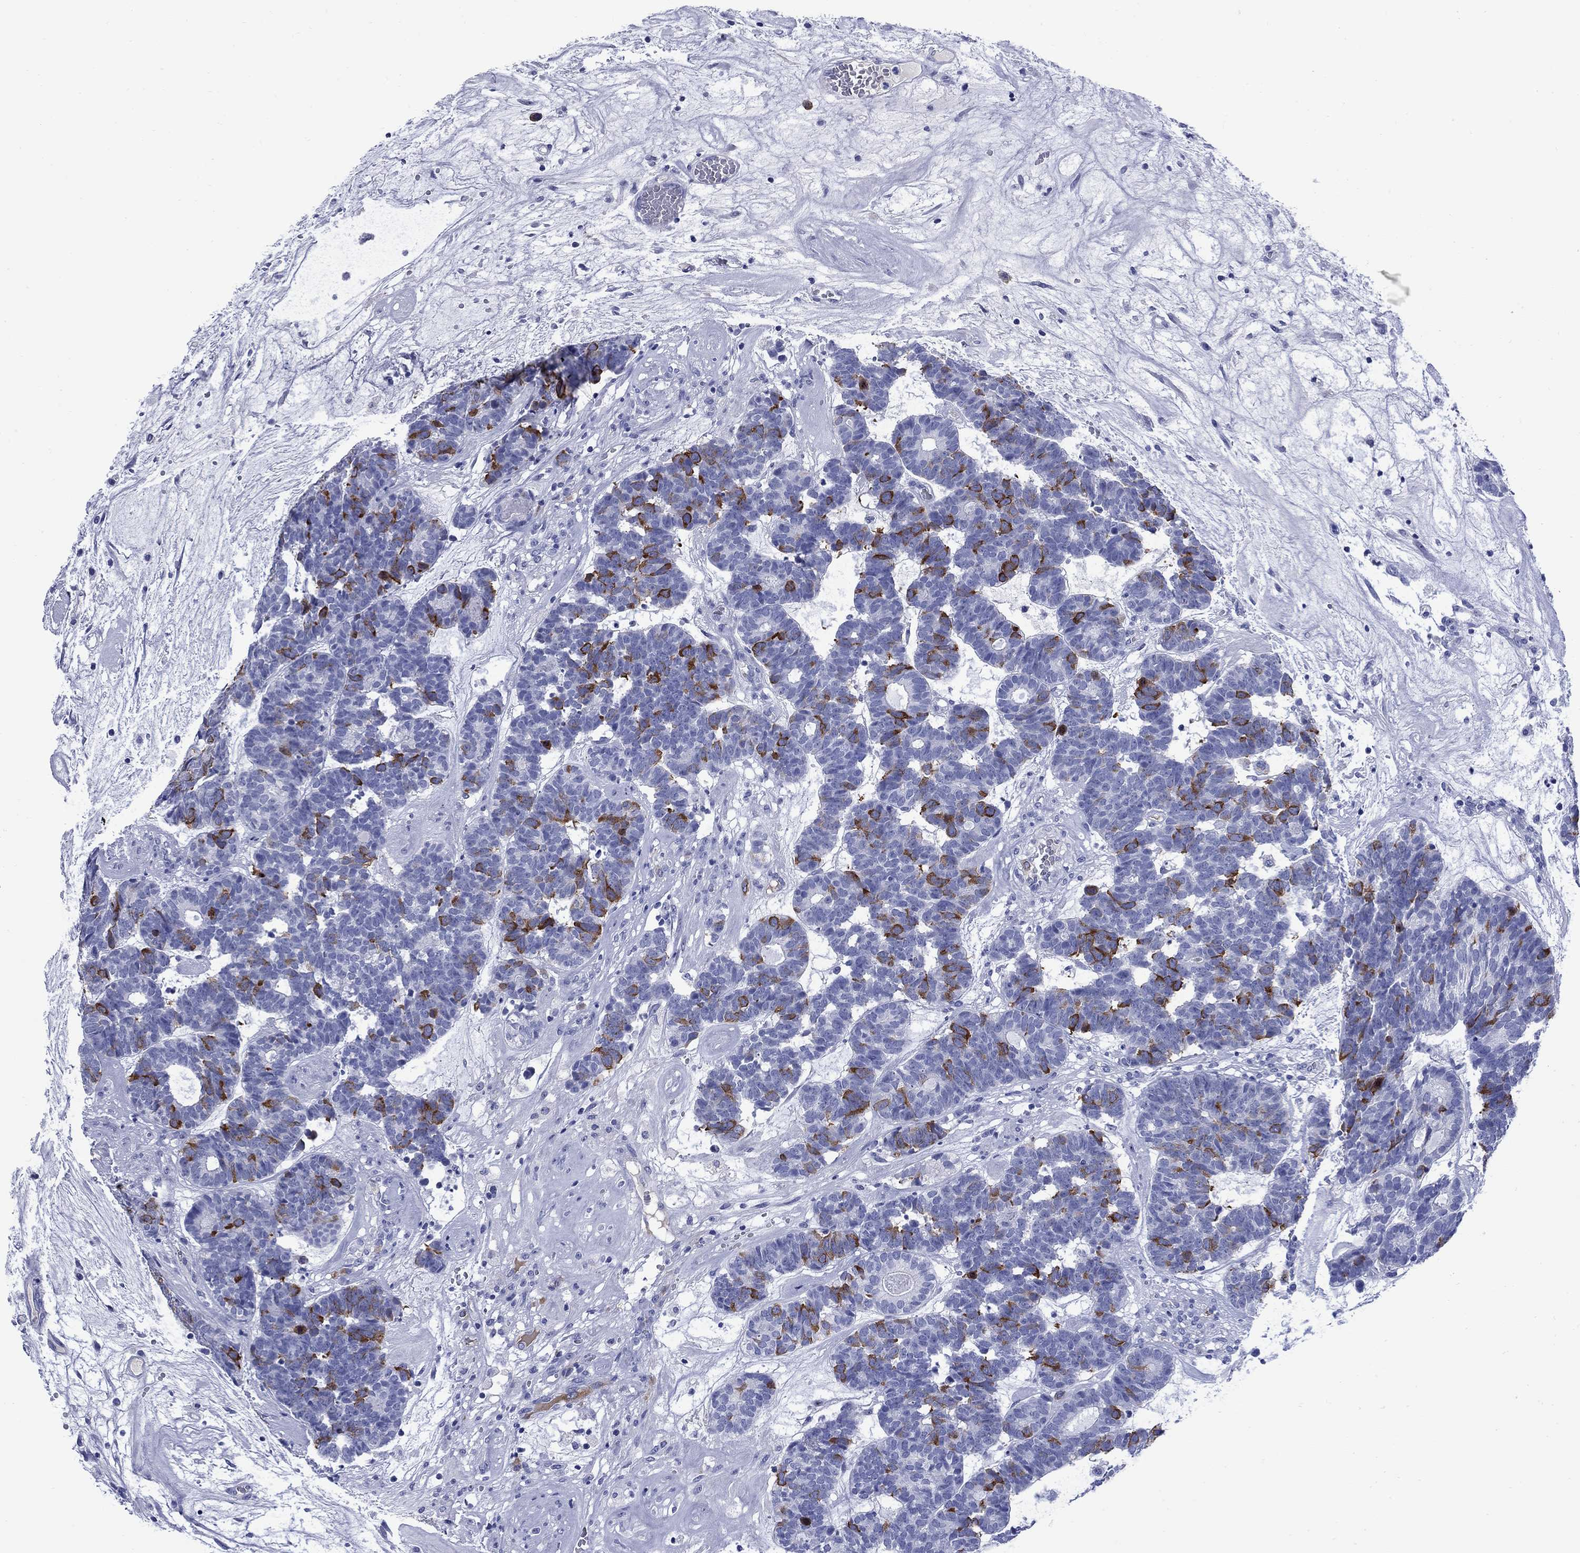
{"staining": {"intensity": "strong", "quantity": "<25%", "location": "cytoplasmic/membranous"}, "tissue": "head and neck cancer", "cell_type": "Tumor cells", "image_type": "cancer", "snomed": [{"axis": "morphology", "description": "Adenocarcinoma, NOS"}, {"axis": "topography", "description": "Head-Neck"}], "caption": "IHC histopathology image of neoplastic tissue: head and neck cancer (adenocarcinoma) stained using immunohistochemistry demonstrates medium levels of strong protein expression localized specifically in the cytoplasmic/membranous of tumor cells, appearing as a cytoplasmic/membranous brown color.", "gene": "TACC3", "patient": {"sex": "female", "age": 81}}